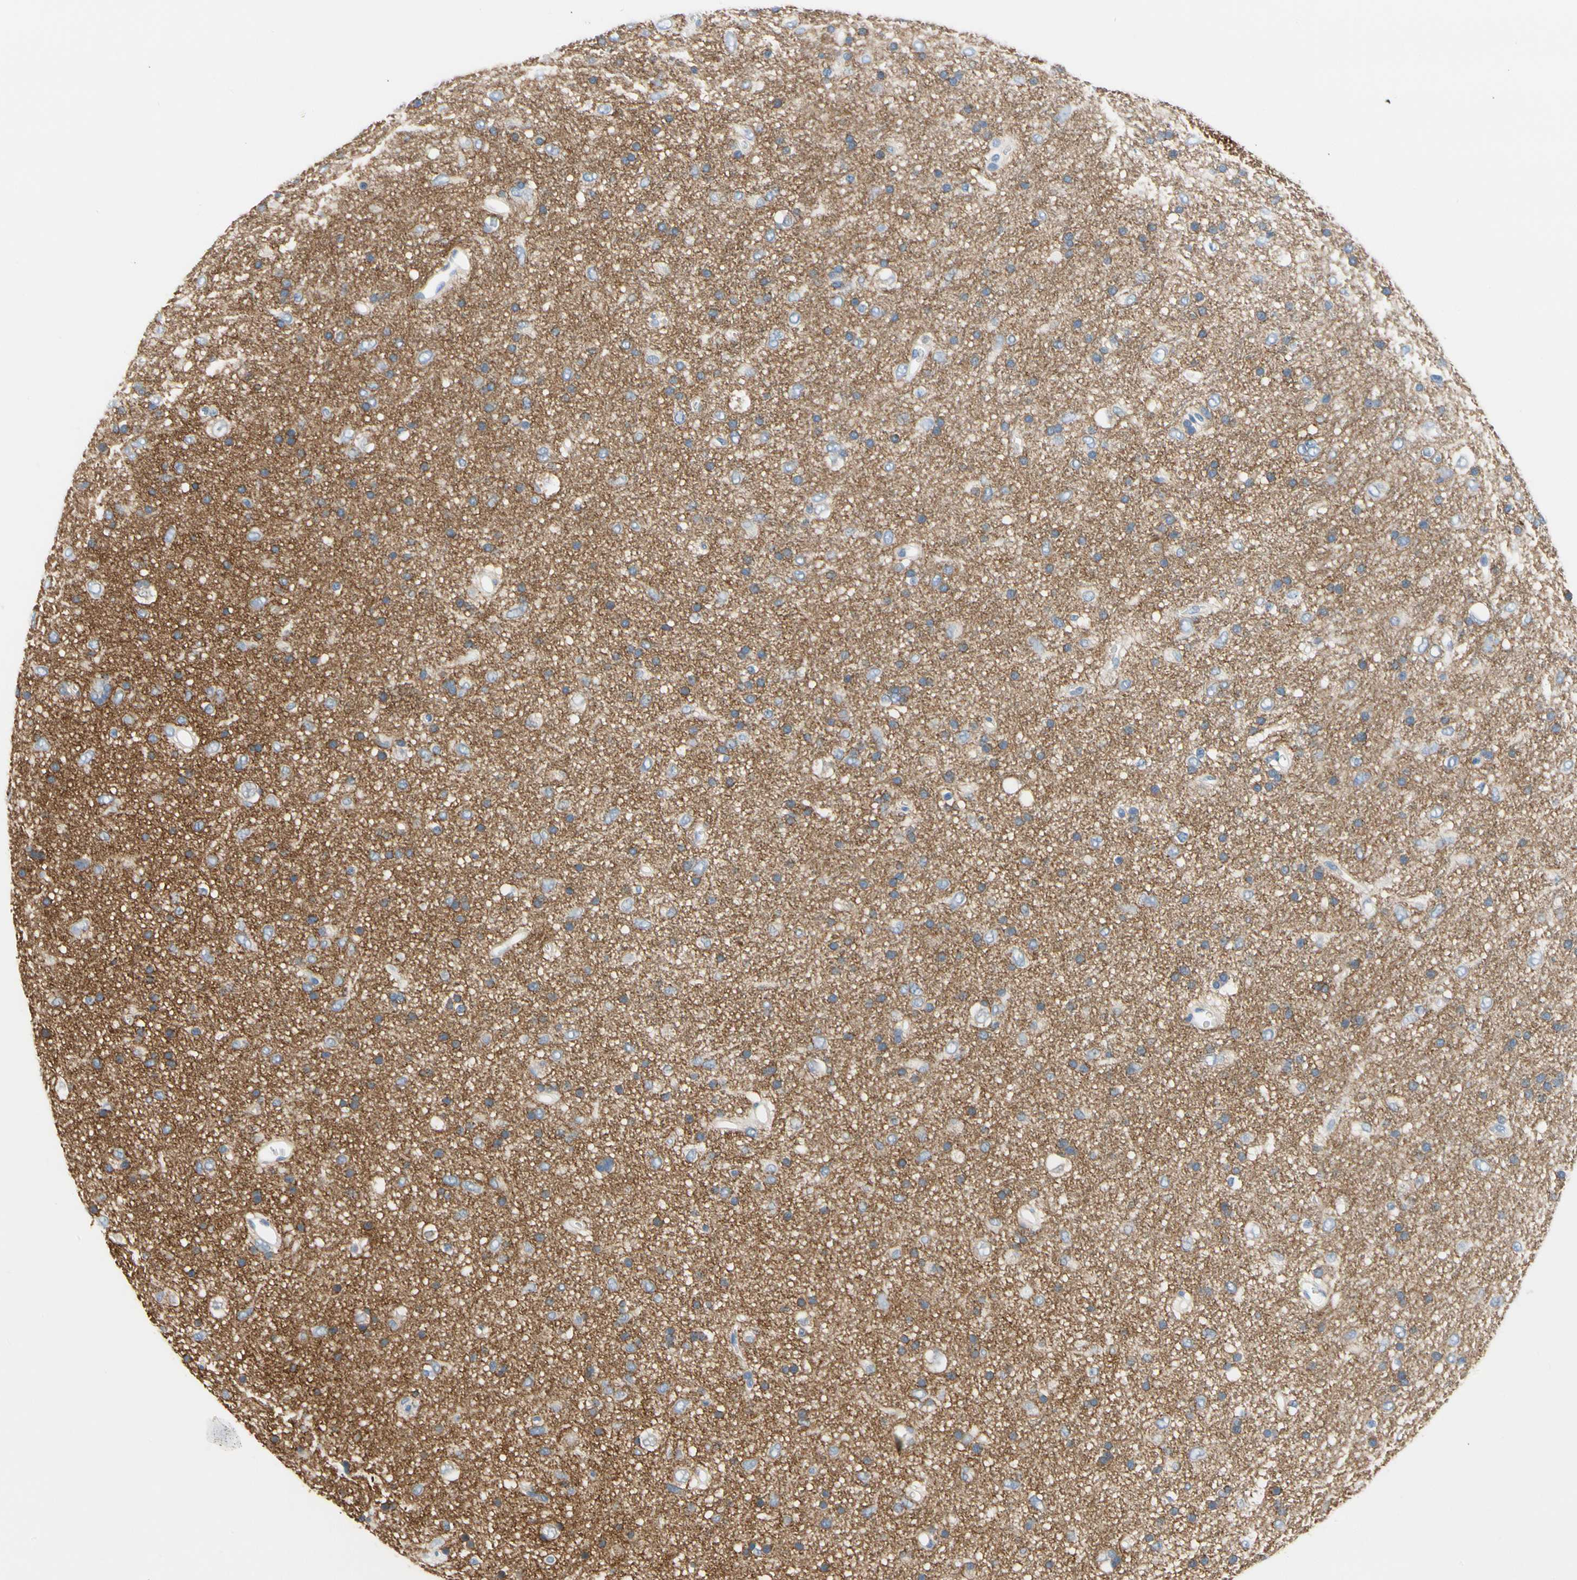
{"staining": {"intensity": "negative", "quantity": "none", "location": "none"}, "tissue": "glioma", "cell_type": "Tumor cells", "image_type": "cancer", "snomed": [{"axis": "morphology", "description": "Glioma, malignant, Low grade"}, {"axis": "topography", "description": "Brain"}], "caption": "IHC image of neoplastic tissue: human malignant glioma (low-grade) stained with DAB (3,3'-diaminobenzidine) exhibits no significant protein positivity in tumor cells. (Immunohistochemistry (ihc), brightfield microscopy, high magnification).", "gene": "STXBP1", "patient": {"sex": "male", "age": 77}}